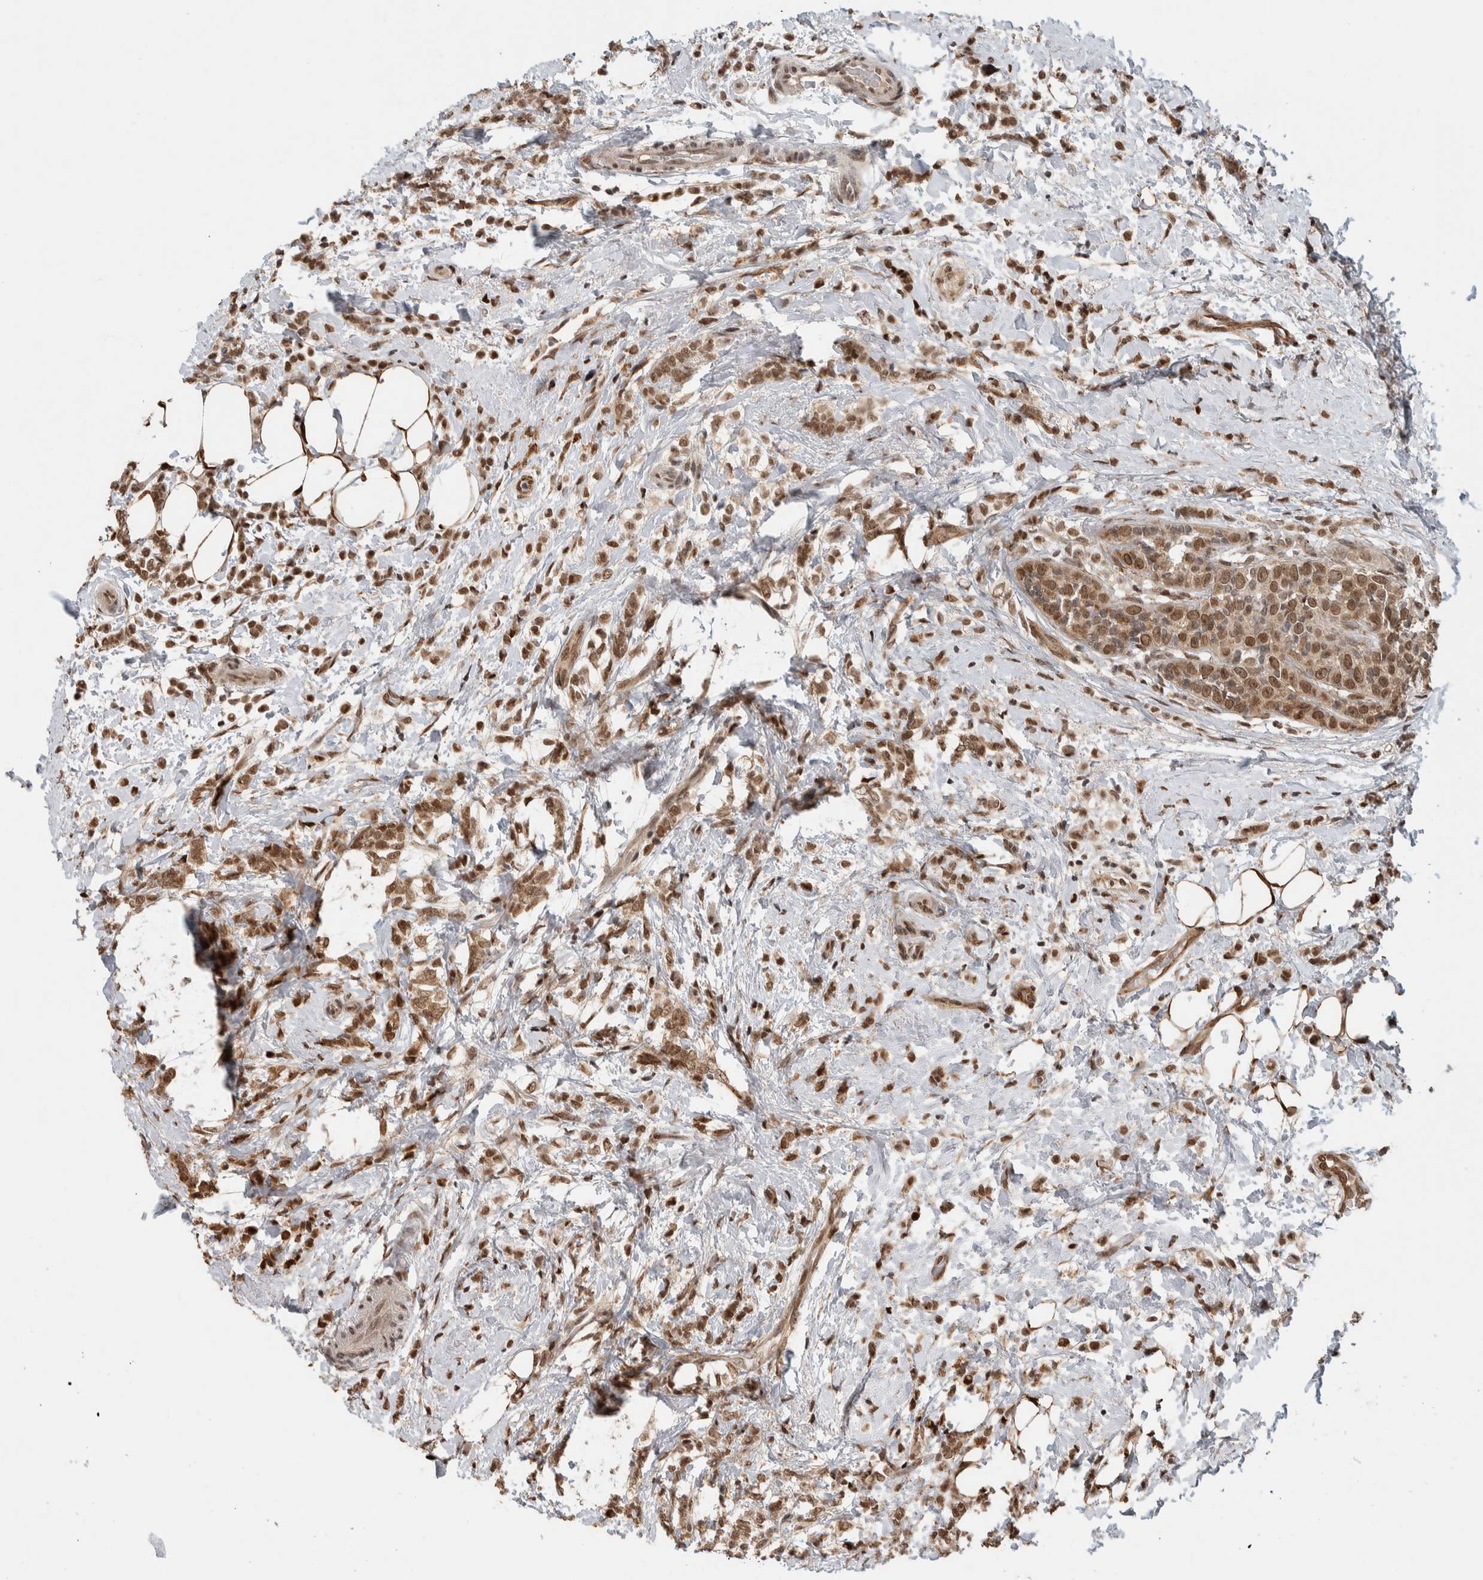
{"staining": {"intensity": "moderate", "quantity": ">75%", "location": "cytoplasmic/membranous,nuclear"}, "tissue": "breast cancer", "cell_type": "Tumor cells", "image_type": "cancer", "snomed": [{"axis": "morphology", "description": "Lobular carcinoma"}, {"axis": "topography", "description": "Breast"}], "caption": "IHC micrograph of human lobular carcinoma (breast) stained for a protein (brown), which demonstrates medium levels of moderate cytoplasmic/membranous and nuclear expression in approximately >75% of tumor cells.", "gene": "TNRC18", "patient": {"sex": "female", "age": 50}}